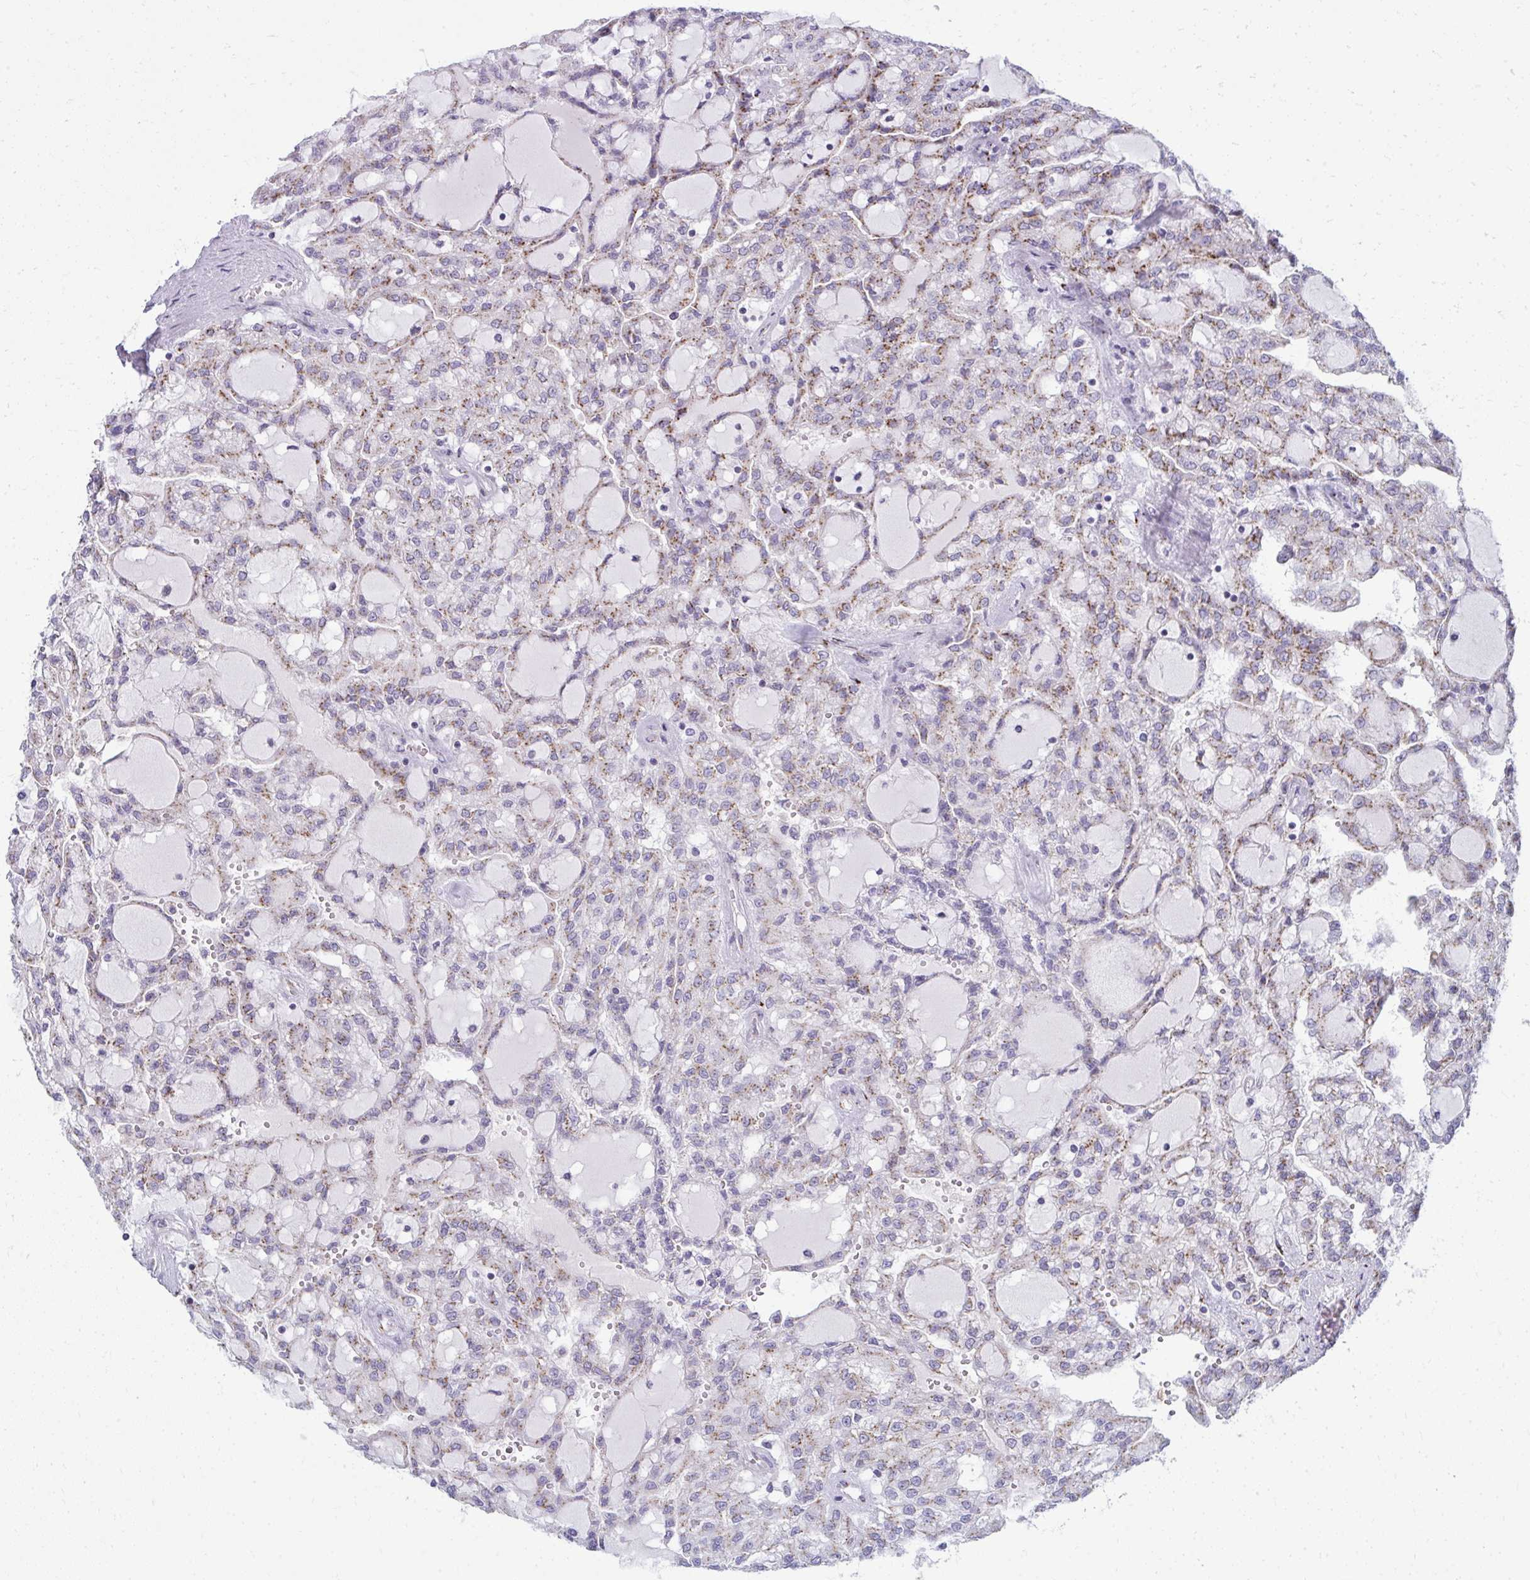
{"staining": {"intensity": "weak", "quantity": "25%-75%", "location": "cytoplasmic/membranous"}, "tissue": "renal cancer", "cell_type": "Tumor cells", "image_type": "cancer", "snomed": [{"axis": "morphology", "description": "Adenocarcinoma, NOS"}, {"axis": "topography", "description": "Kidney"}], "caption": "Immunohistochemical staining of human renal cancer (adenocarcinoma) shows low levels of weak cytoplasmic/membranous staining in approximately 25%-75% of tumor cells.", "gene": "DTX4", "patient": {"sex": "male", "age": 63}}